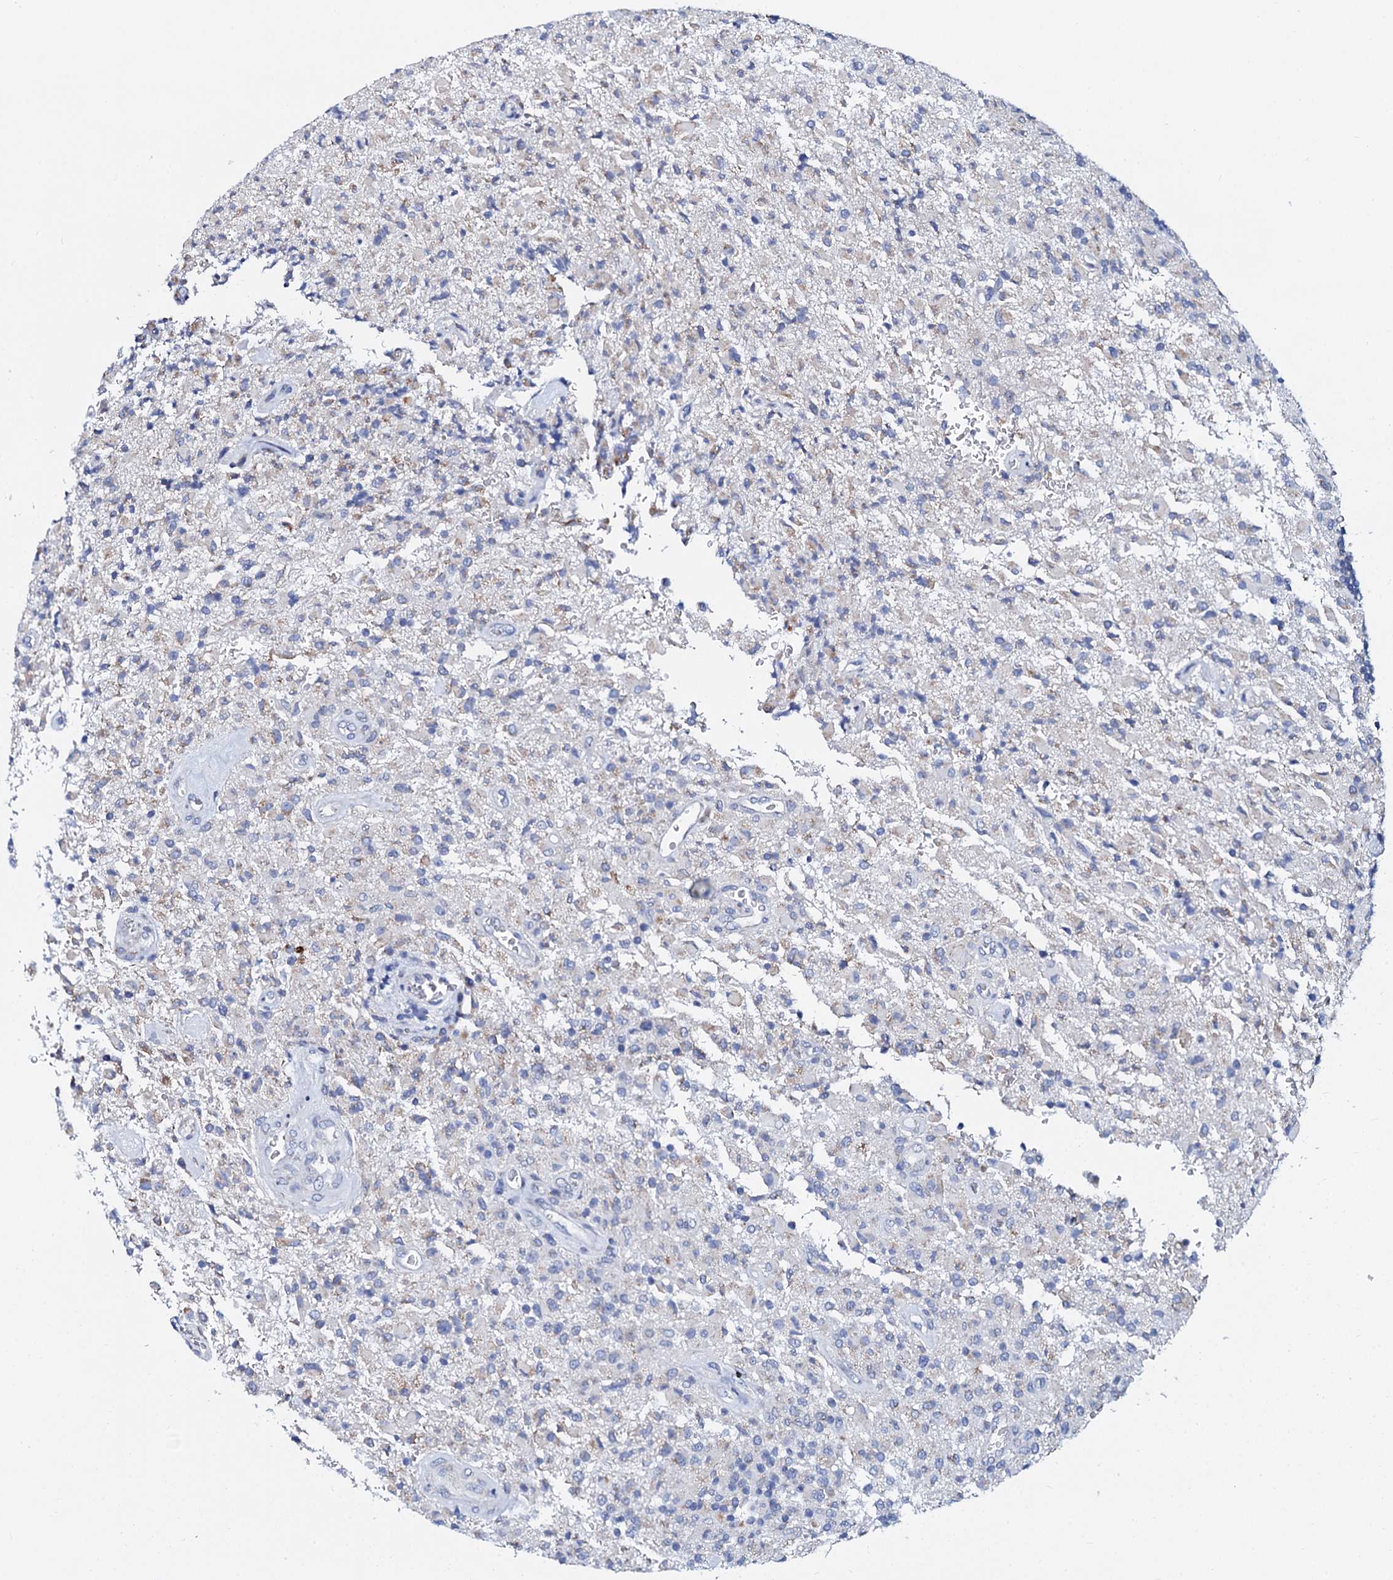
{"staining": {"intensity": "negative", "quantity": "none", "location": "none"}, "tissue": "glioma", "cell_type": "Tumor cells", "image_type": "cancer", "snomed": [{"axis": "morphology", "description": "Glioma, malignant, High grade"}, {"axis": "topography", "description": "Brain"}], "caption": "The histopathology image shows no significant expression in tumor cells of glioma.", "gene": "SLC37A4", "patient": {"sex": "female", "age": 57}}